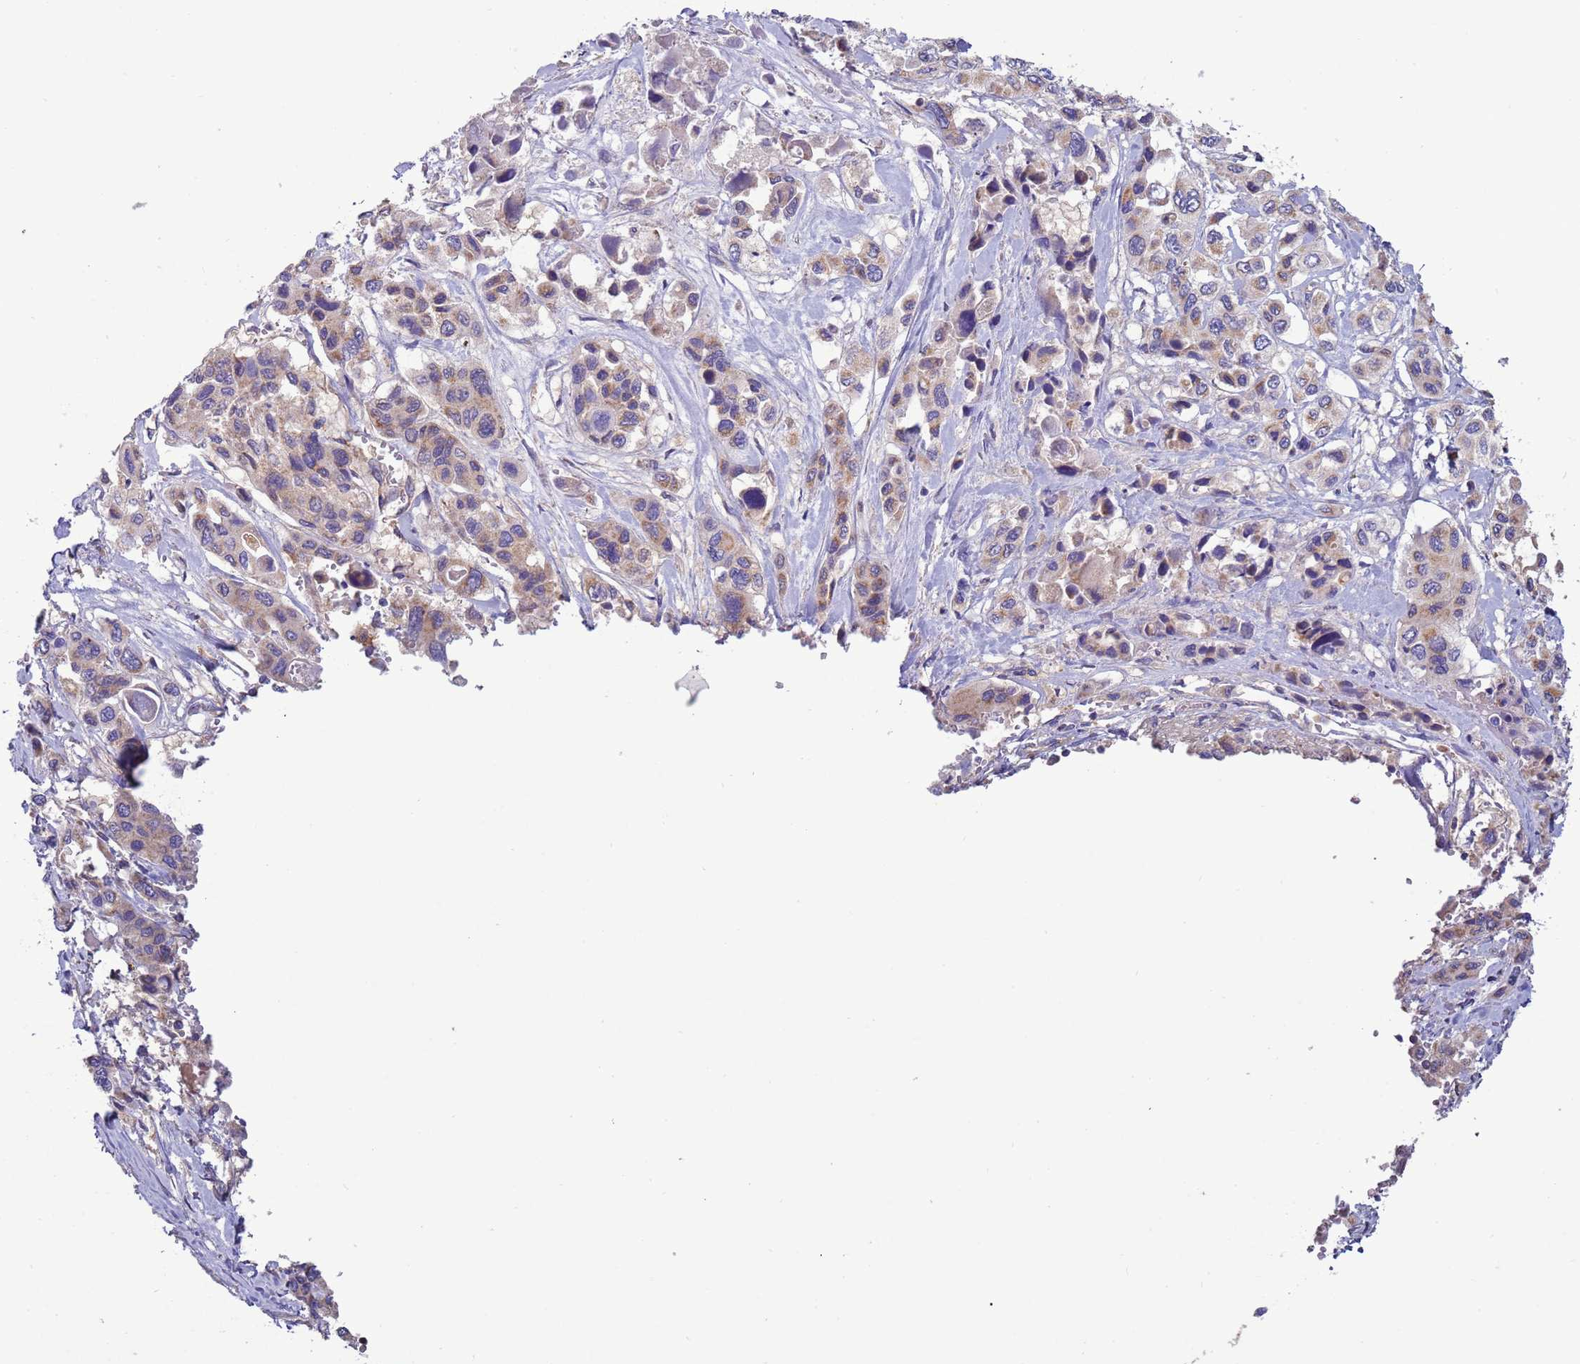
{"staining": {"intensity": "weak", "quantity": "25%-75%", "location": "cytoplasmic/membranous"}, "tissue": "pancreatic cancer", "cell_type": "Tumor cells", "image_type": "cancer", "snomed": [{"axis": "morphology", "description": "Adenocarcinoma, NOS"}, {"axis": "topography", "description": "Pancreas"}], "caption": "The micrograph shows immunohistochemical staining of pancreatic adenocarcinoma. There is weak cytoplasmic/membranous expression is present in approximately 25%-75% of tumor cells.", "gene": "UQCRQ", "patient": {"sex": "male", "age": 92}}